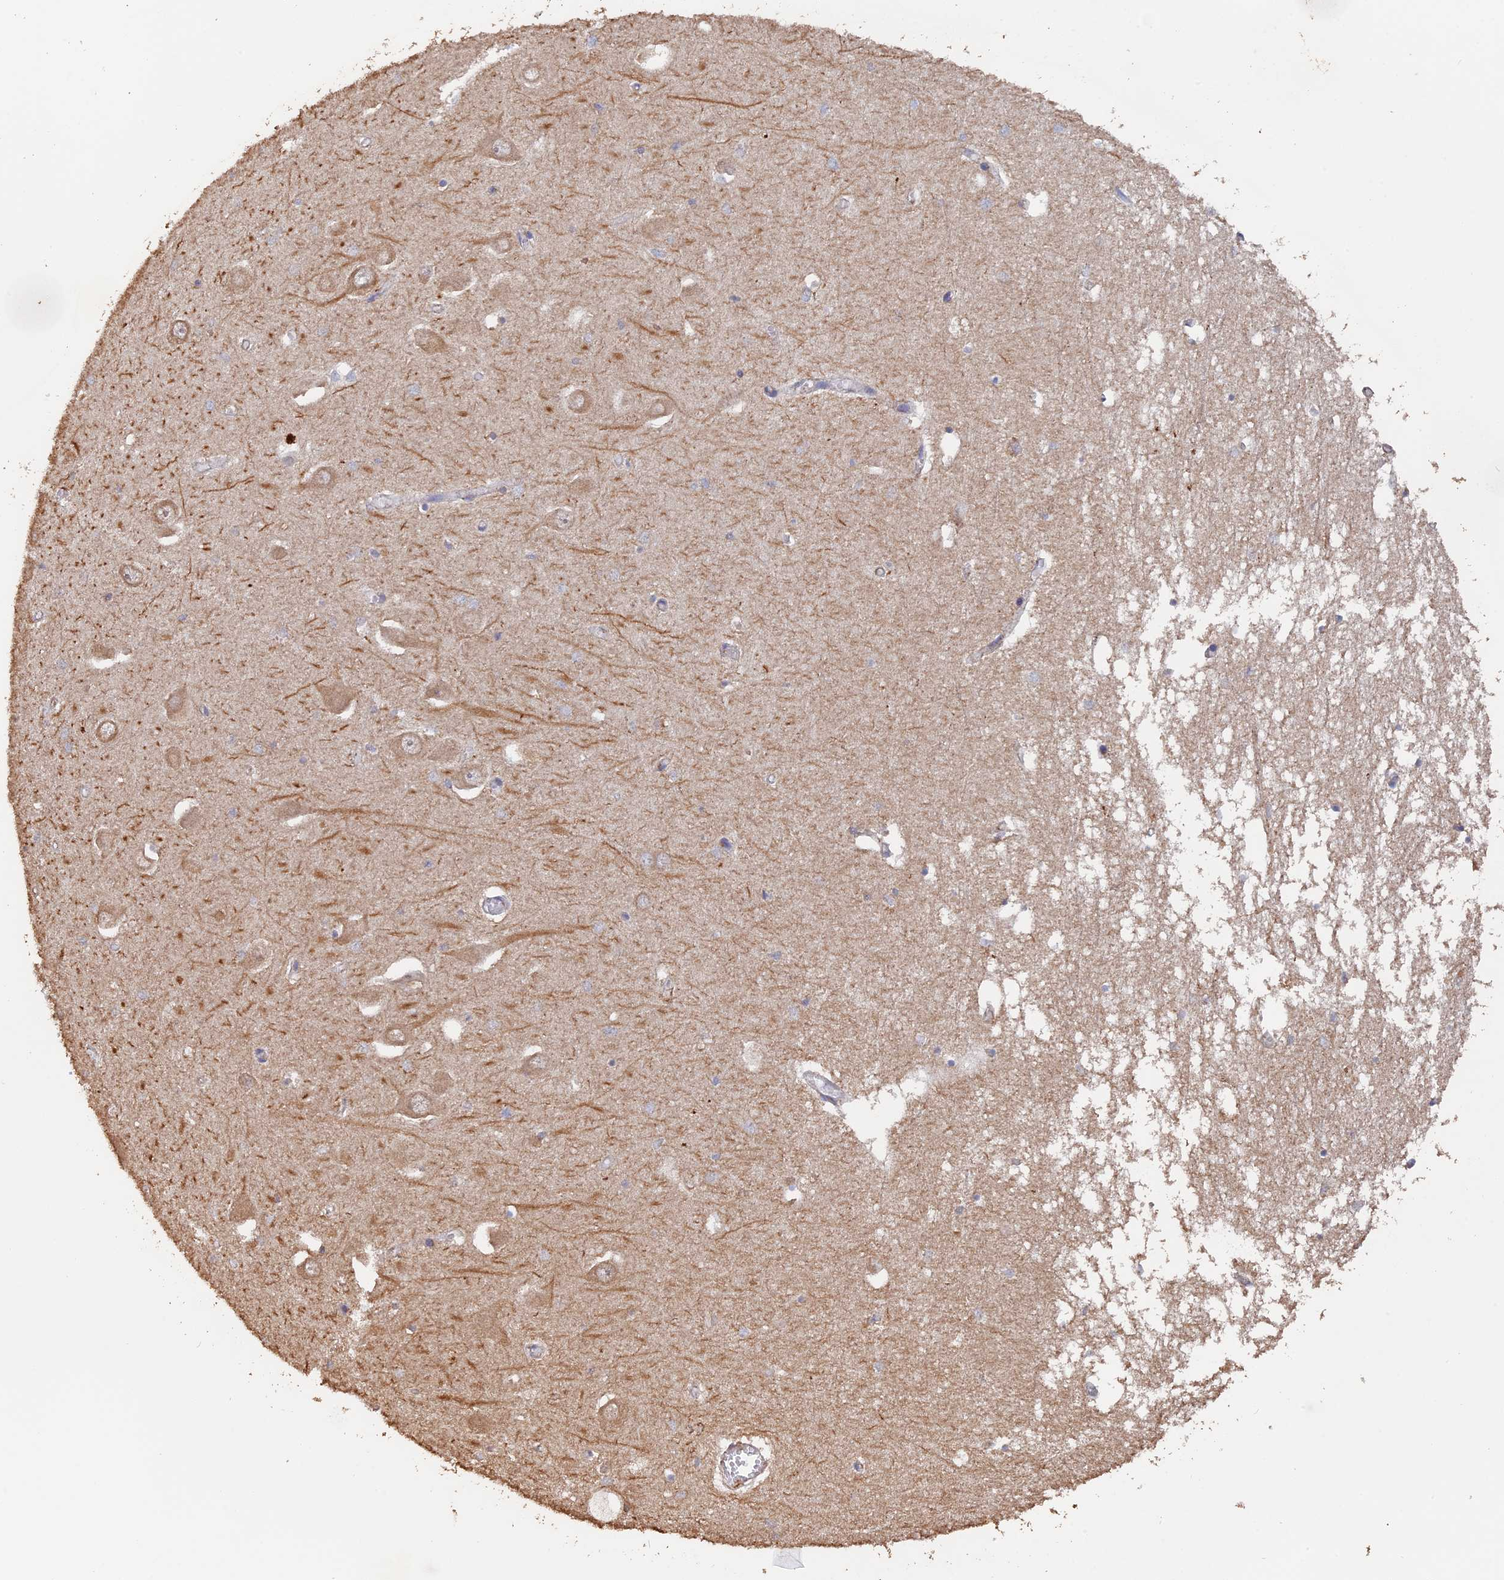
{"staining": {"intensity": "negative", "quantity": "none", "location": "none"}, "tissue": "hippocampus", "cell_type": "Glial cells", "image_type": "normal", "snomed": [{"axis": "morphology", "description": "Normal tissue, NOS"}, {"axis": "topography", "description": "Hippocampus"}], "caption": "There is no significant expression in glial cells of hippocampus. (DAB (3,3'-diaminobenzidine) IHC, high magnification).", "gene": "PIGQ", "patient": {"sex": "male", "age": 70}}